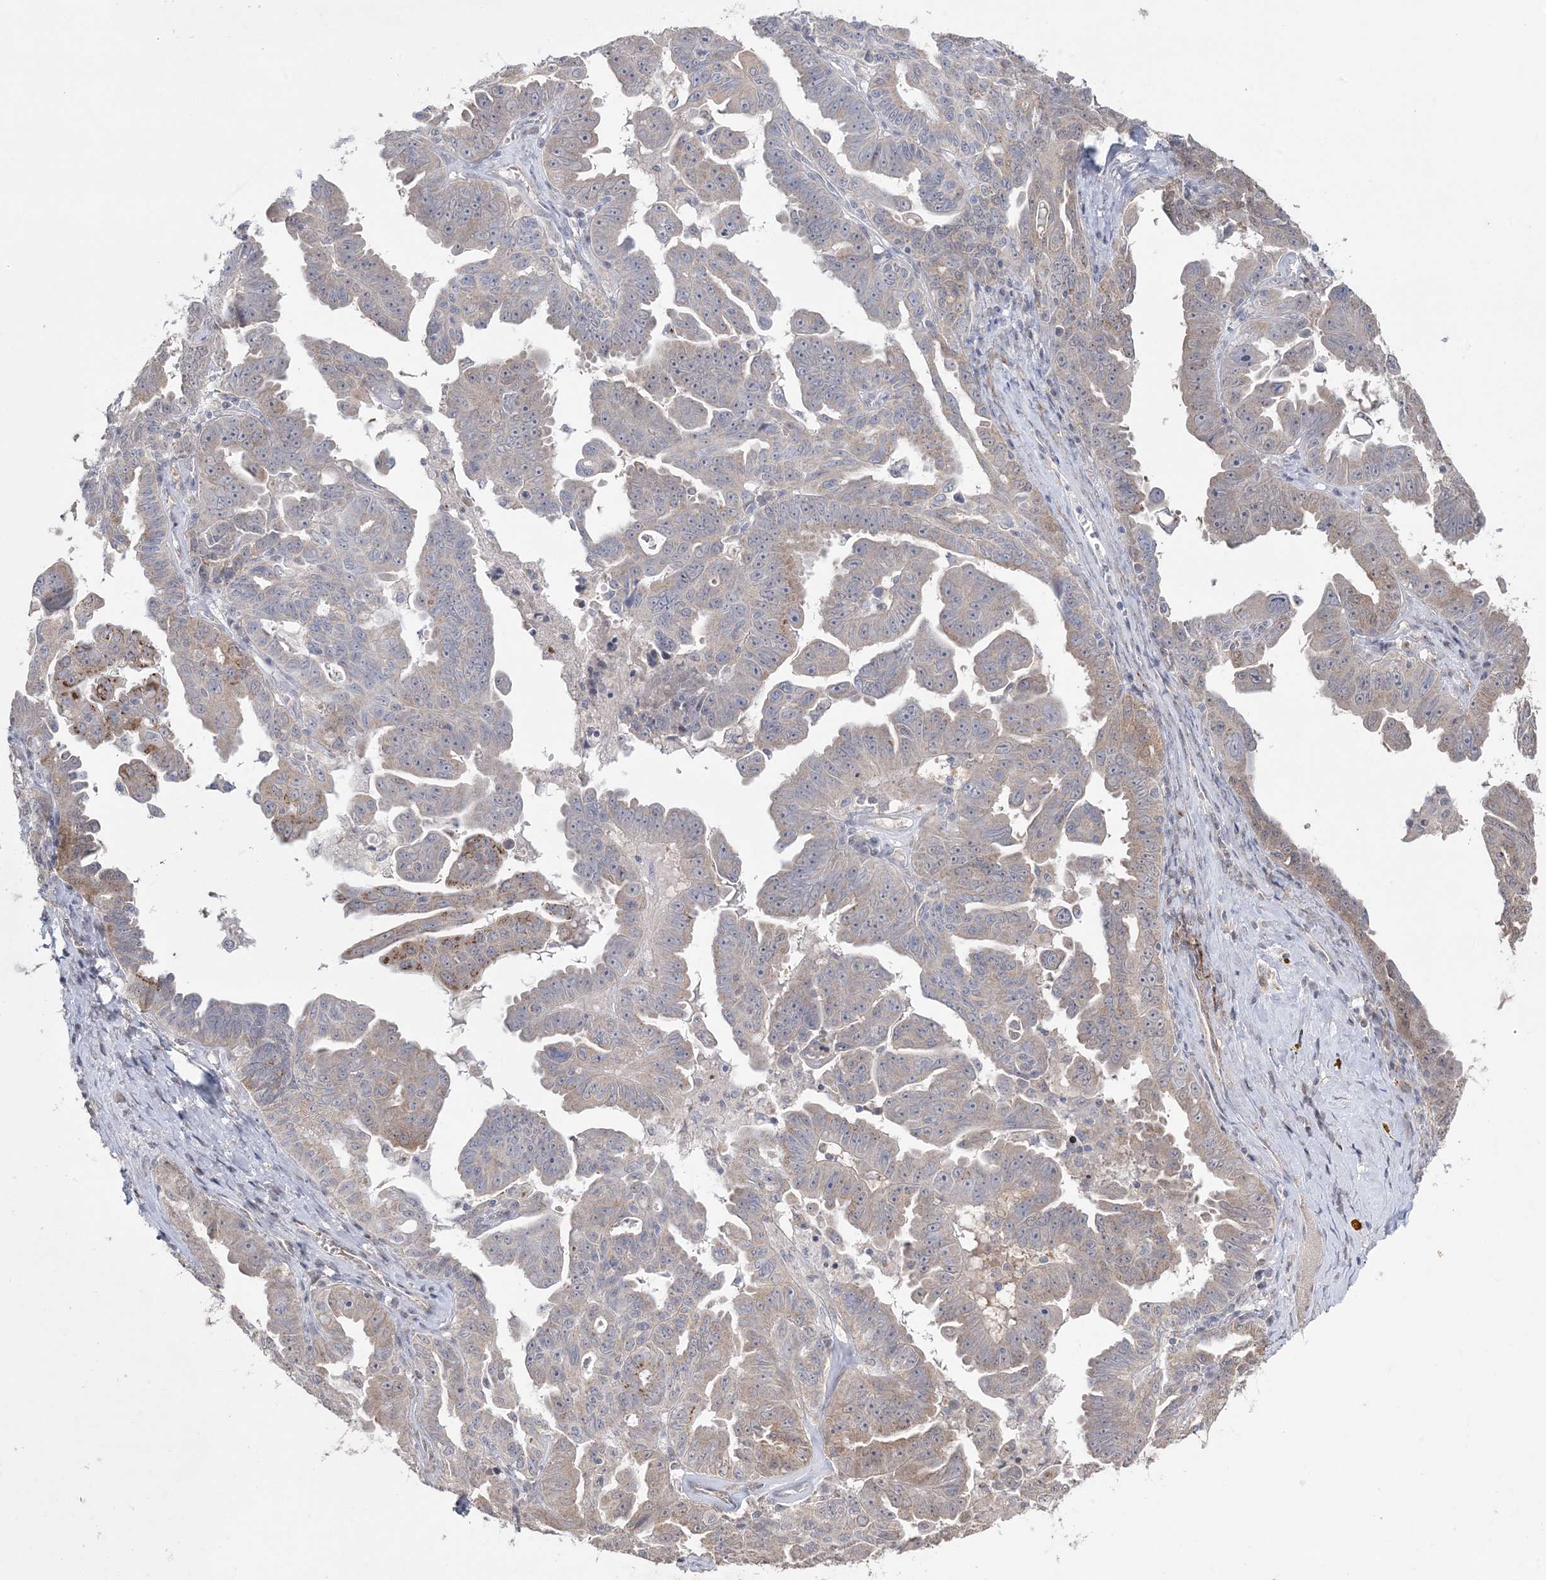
{"staining": {"intensity": "weak", "quantity": "25%-75%", "location": "cytoplasmic/membranous"}, "tissue": "ovarian cancer", "cell_type": "Tumor cells", "image_type": "cancer", "snomed": [{"axis": "morphology", "description": "Carcinoma, endometroid"}, {"axis": "topography", "description": "Ovary"}], "caption": "Tumor cells display low levels of weak cytoplasmic/membranous positivity in approximately 25%-75% of cells in ovarian cancer.", "gene": "XRN1", "patient": {"sex": "female", "age": 62}}